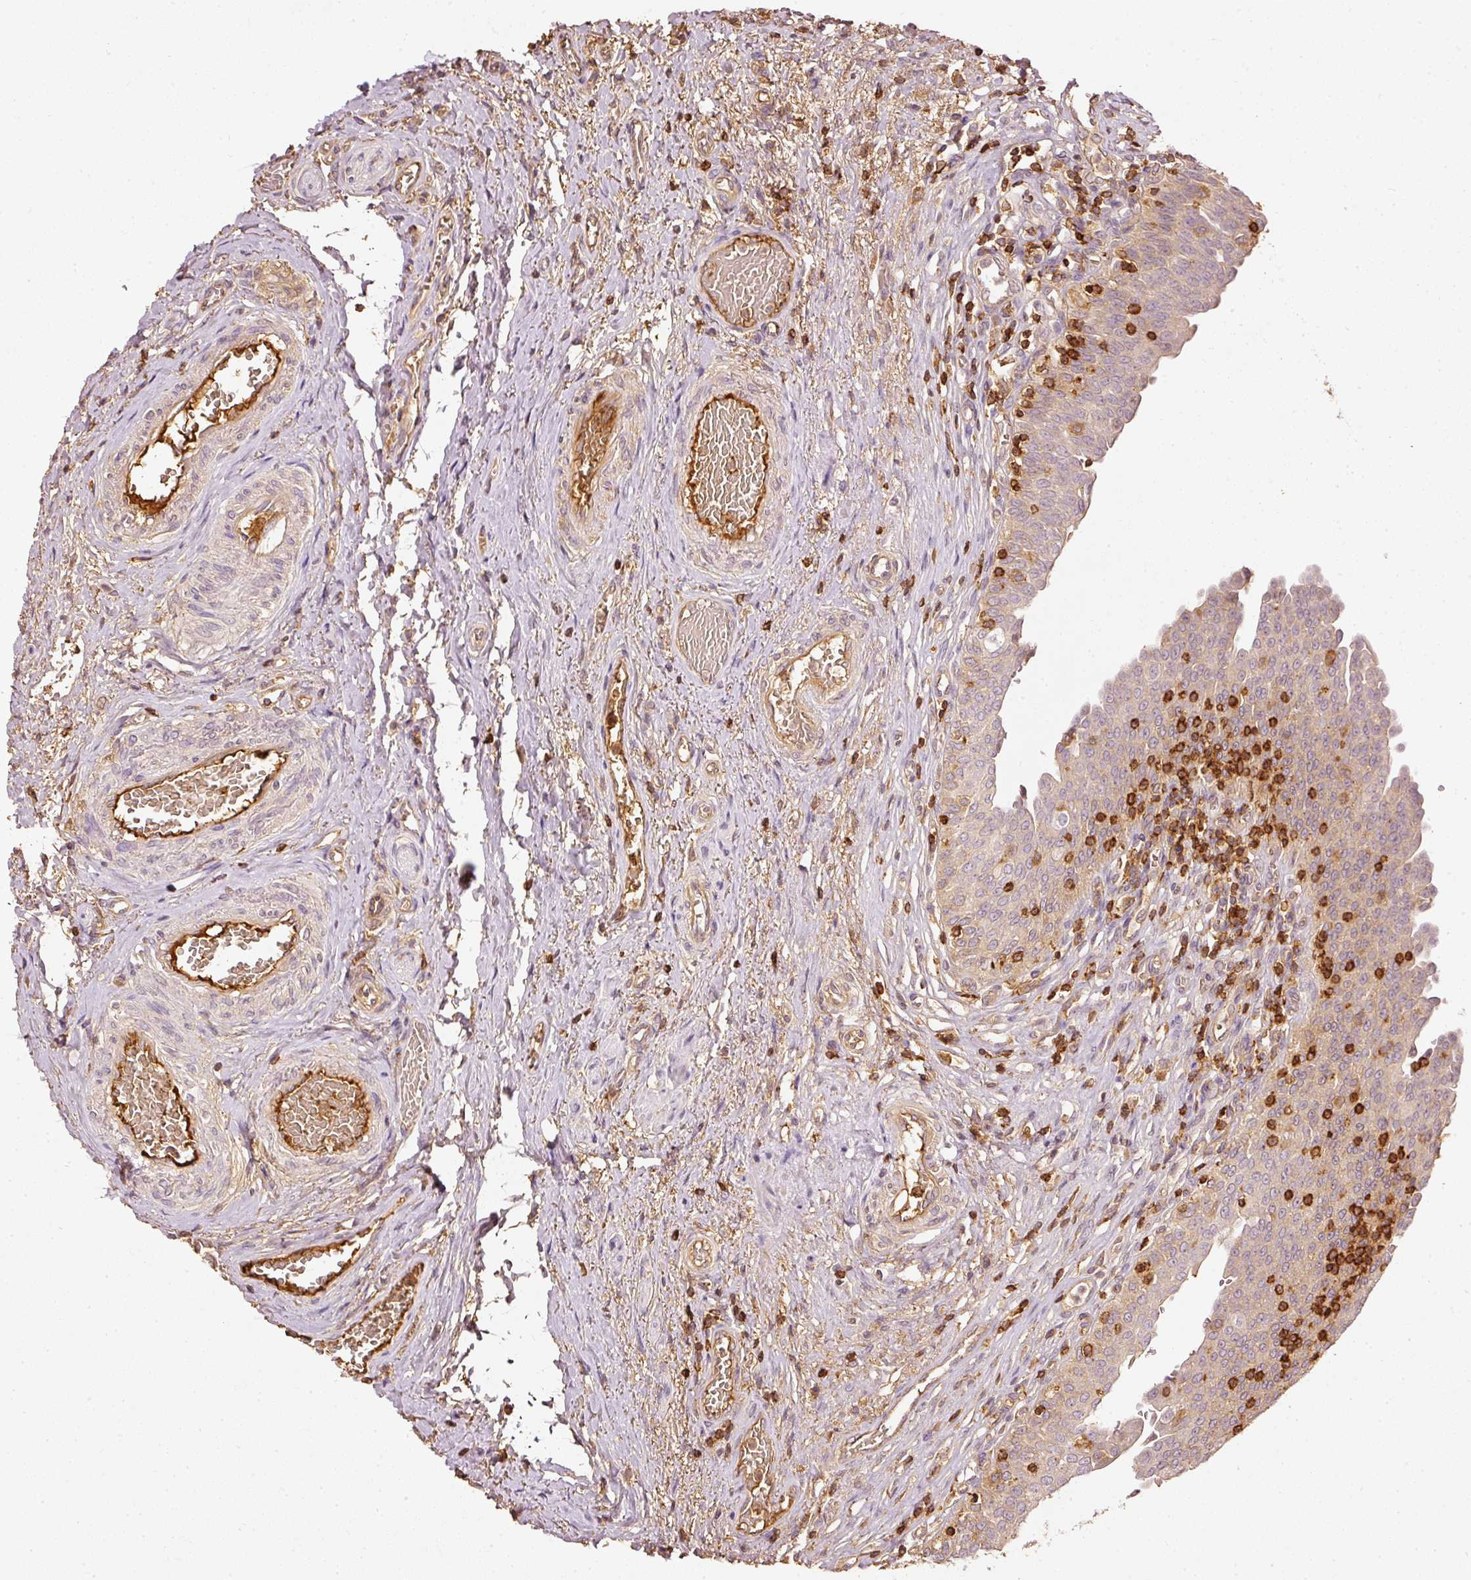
{"staining": {"intensity": "weak", "quantity": ">75%", "location": "cytoplasmic/membranous"}, "tissue": "urinary bladder", "cell_type": "Urothelial cells", "image_type": "normal", "snomed": [{"axis": "morphology", "description": "Normal tissue, NOS"}, {"axis": "topography", "description": "Urinary bladder"}], "caption": "Protein expression analysis of benign human urinary bladder reveals weak cytoplasmic/membranous positivity in about >75% of urothelial cells. Using DAB (3,3'-diaminobenzidine) (brown) and hematoxylin (blue) stains, captured at high magnification using brightfield microscopy.", "gene": "EVL", "patient": {"sex": "male", "age": 71}}